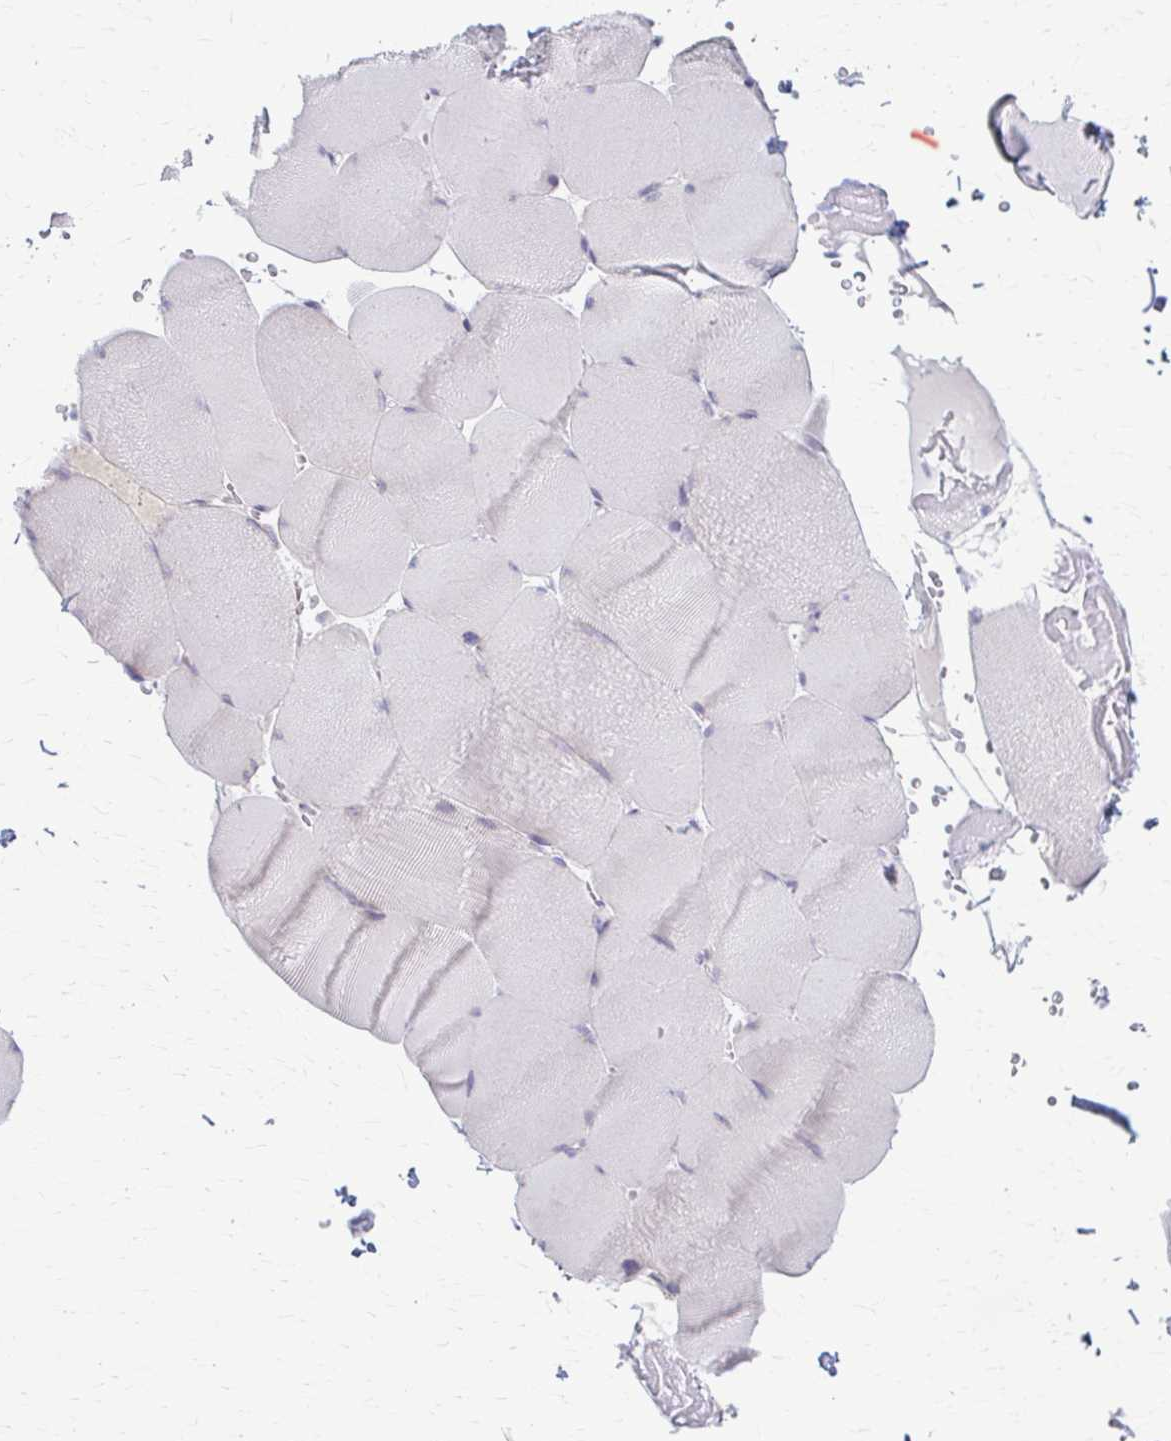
{"staining": {"intensity": "negative", "quantity": "none", "location": "none"}, "tissue": "skeletal muscle", "cell_type": "Myocytes", "image_type": "normal", "snomed": [{"axis": "morphology", "description": "Normal tissue, NOS"}, {"axis": "topography", "description": "Skeletal muscle"}, {"axis": "topography", "description": "Head-Neck"}], "caption": "Skeletal muscle stained for a protein using immunohistochemistry (IHC) displays no expression myocytes.", "gene": "PRKRA", "patient": {"sex": "male", "age": 66}}